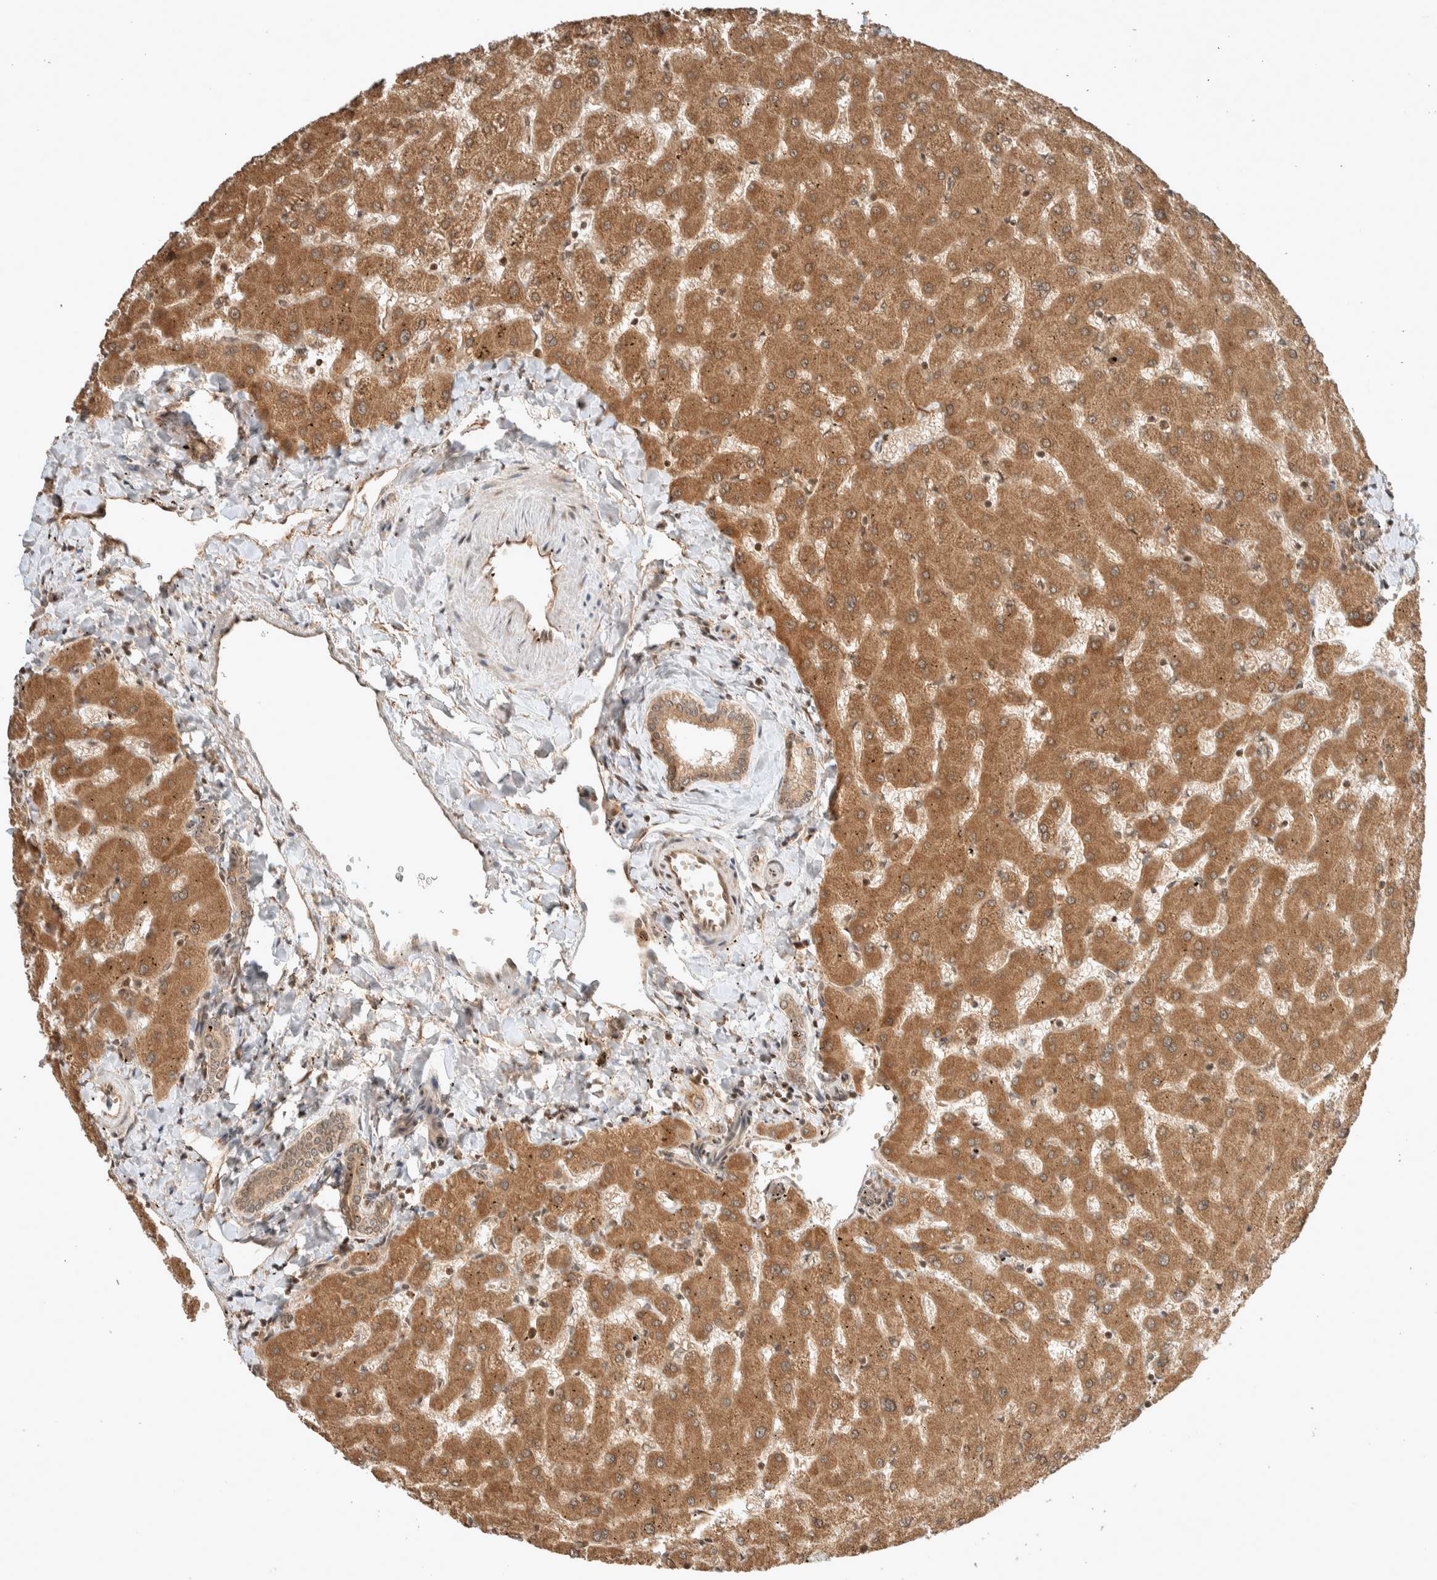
{"staining": {"intensity": "moderate", "quantity": ">75%", "location": "cytoplasmic/membranous"}, "tissue": "liver", "cell_type": "Cholangiocytes", "image_type": "normal", "snomed": [{"axis": "morphology", "description": "Normal tissue, NOS"}, {"axis": "topography", "description": "Liver"}], "caption": "DAB (3,3'-diaminobenzidine) immunohistochemical staining of benign liver reveals moderate cytoplasmic/membranous protein positivity in about >75% of cholangiocytes.", "gene": "THRA", "patient": {"sex": "female", "age": 63}}